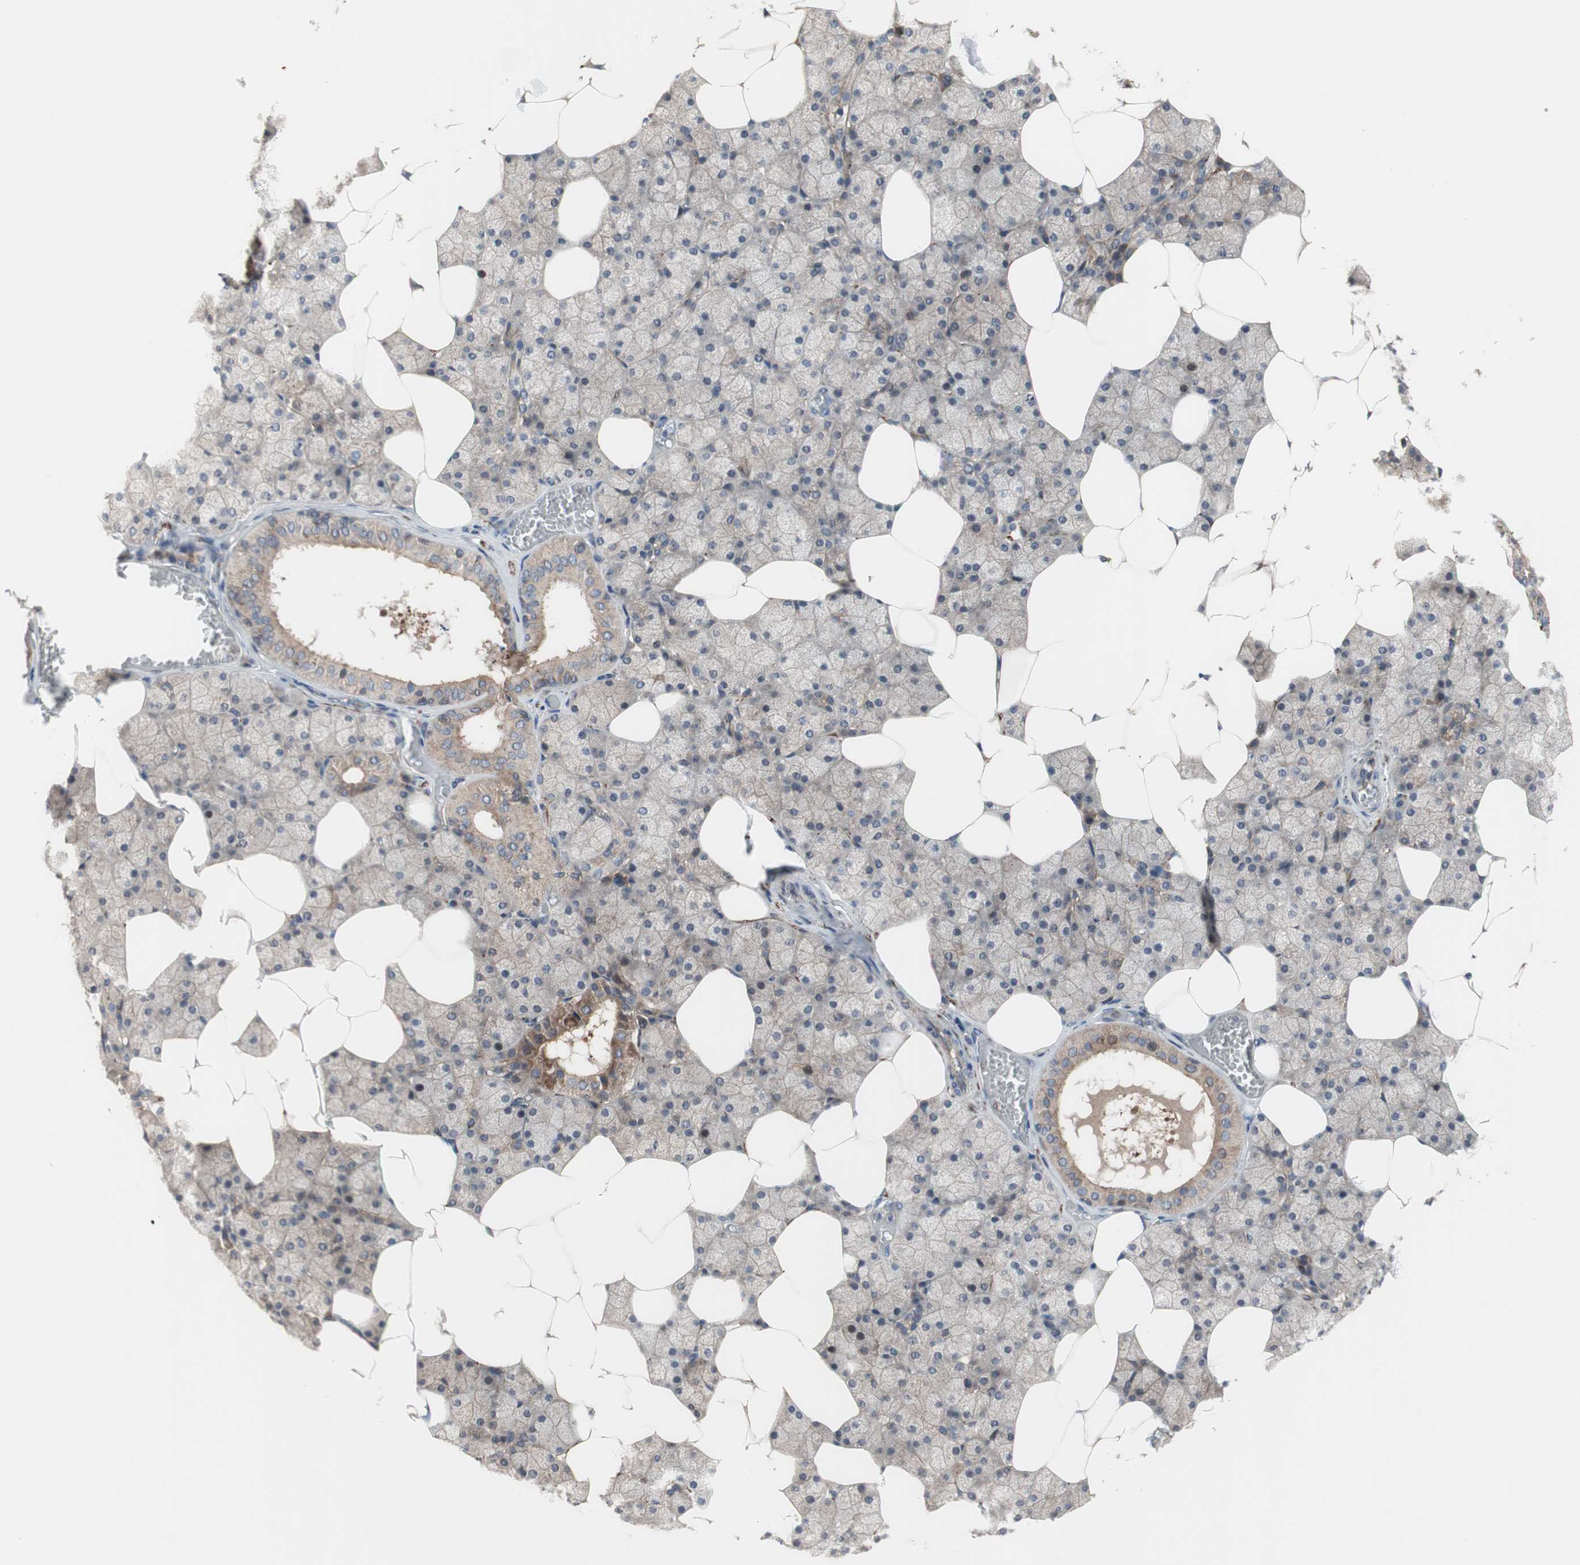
{"staining": {"intensity": "moderate", "quantity": ">75%", "location": "cytoplasmic/membranous"}, "tissue": "salivary gland", "cell_type": "Glandular cells", "image_type": "normal", "snomed": [{"axis": "morphology", "description": "Normal tissue, NOS"}, {"axis": "topography", "description": "Salivary gland"}], "caption": "IHC photomicrograph of unremarkable salivary gland stained for a protein (brown), which shows medium levels of moderate cytoplasmic/membranous positivity in approximately >75% of glandular cells.", "gene": "OAZ1", "patient": {"sex": "male", "age": 62}}